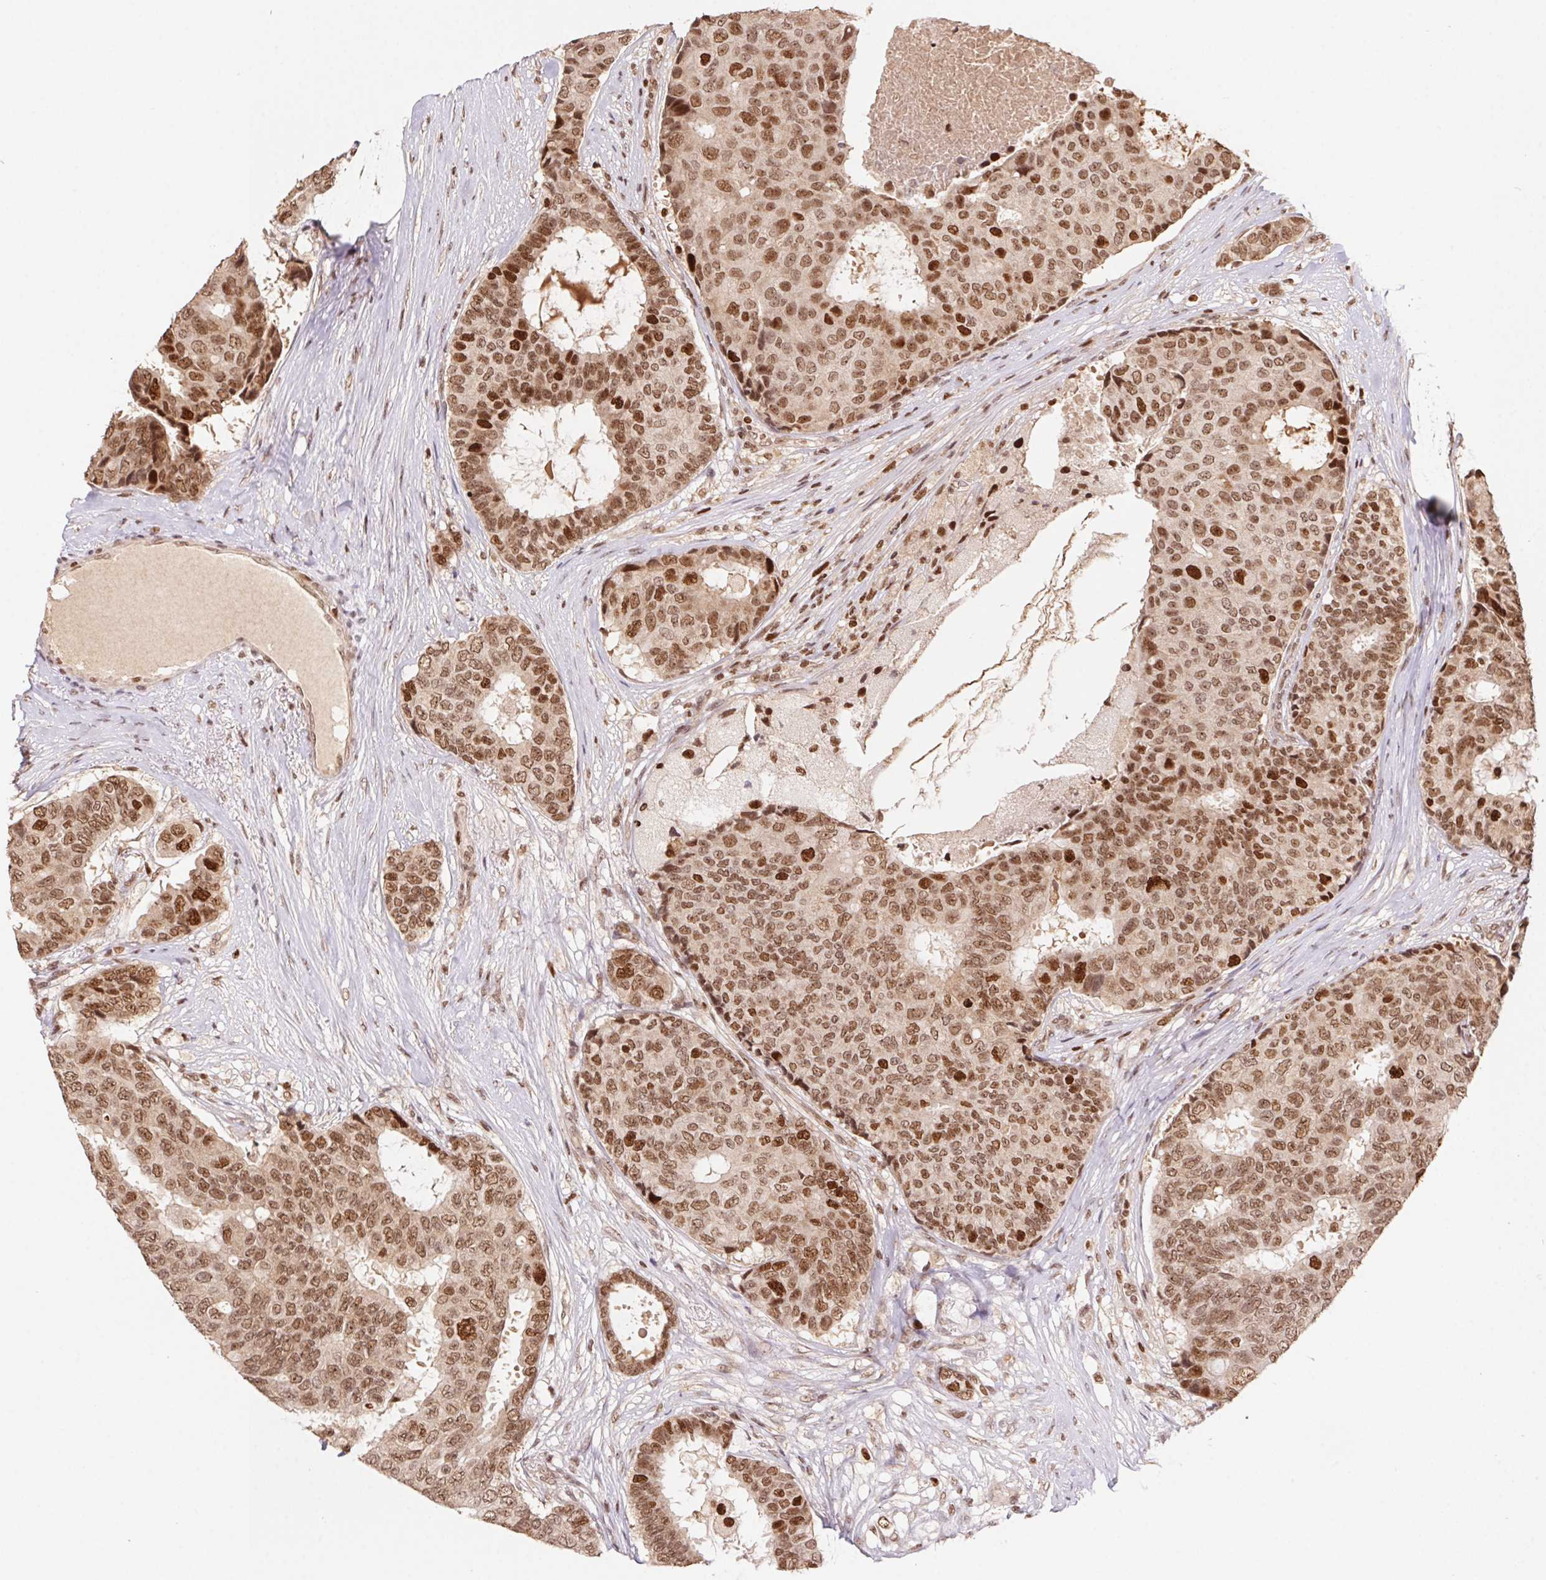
{"staining": {"intensity": "moderate", "quantity": ">75%", "location": "nuclear"}, "tissue": "breast cancer", "cell_type": "Tumor cells", "image_type": "cancer", "snomed": [{"axis": "morphology", "description": "Duct carcinoma"}, {"axis": "topography", "description": "Breast"}], "caption": "The image displays a brown stain indicating the presence of a protein in the nuclear of tumor cells in breast cancer (infiltrating ductal carcinoma). The protein is shown in brown color, while the nuclei are stained blue.", "gene": "POLD3", "patient": {"sex": "female", "age": 75}}